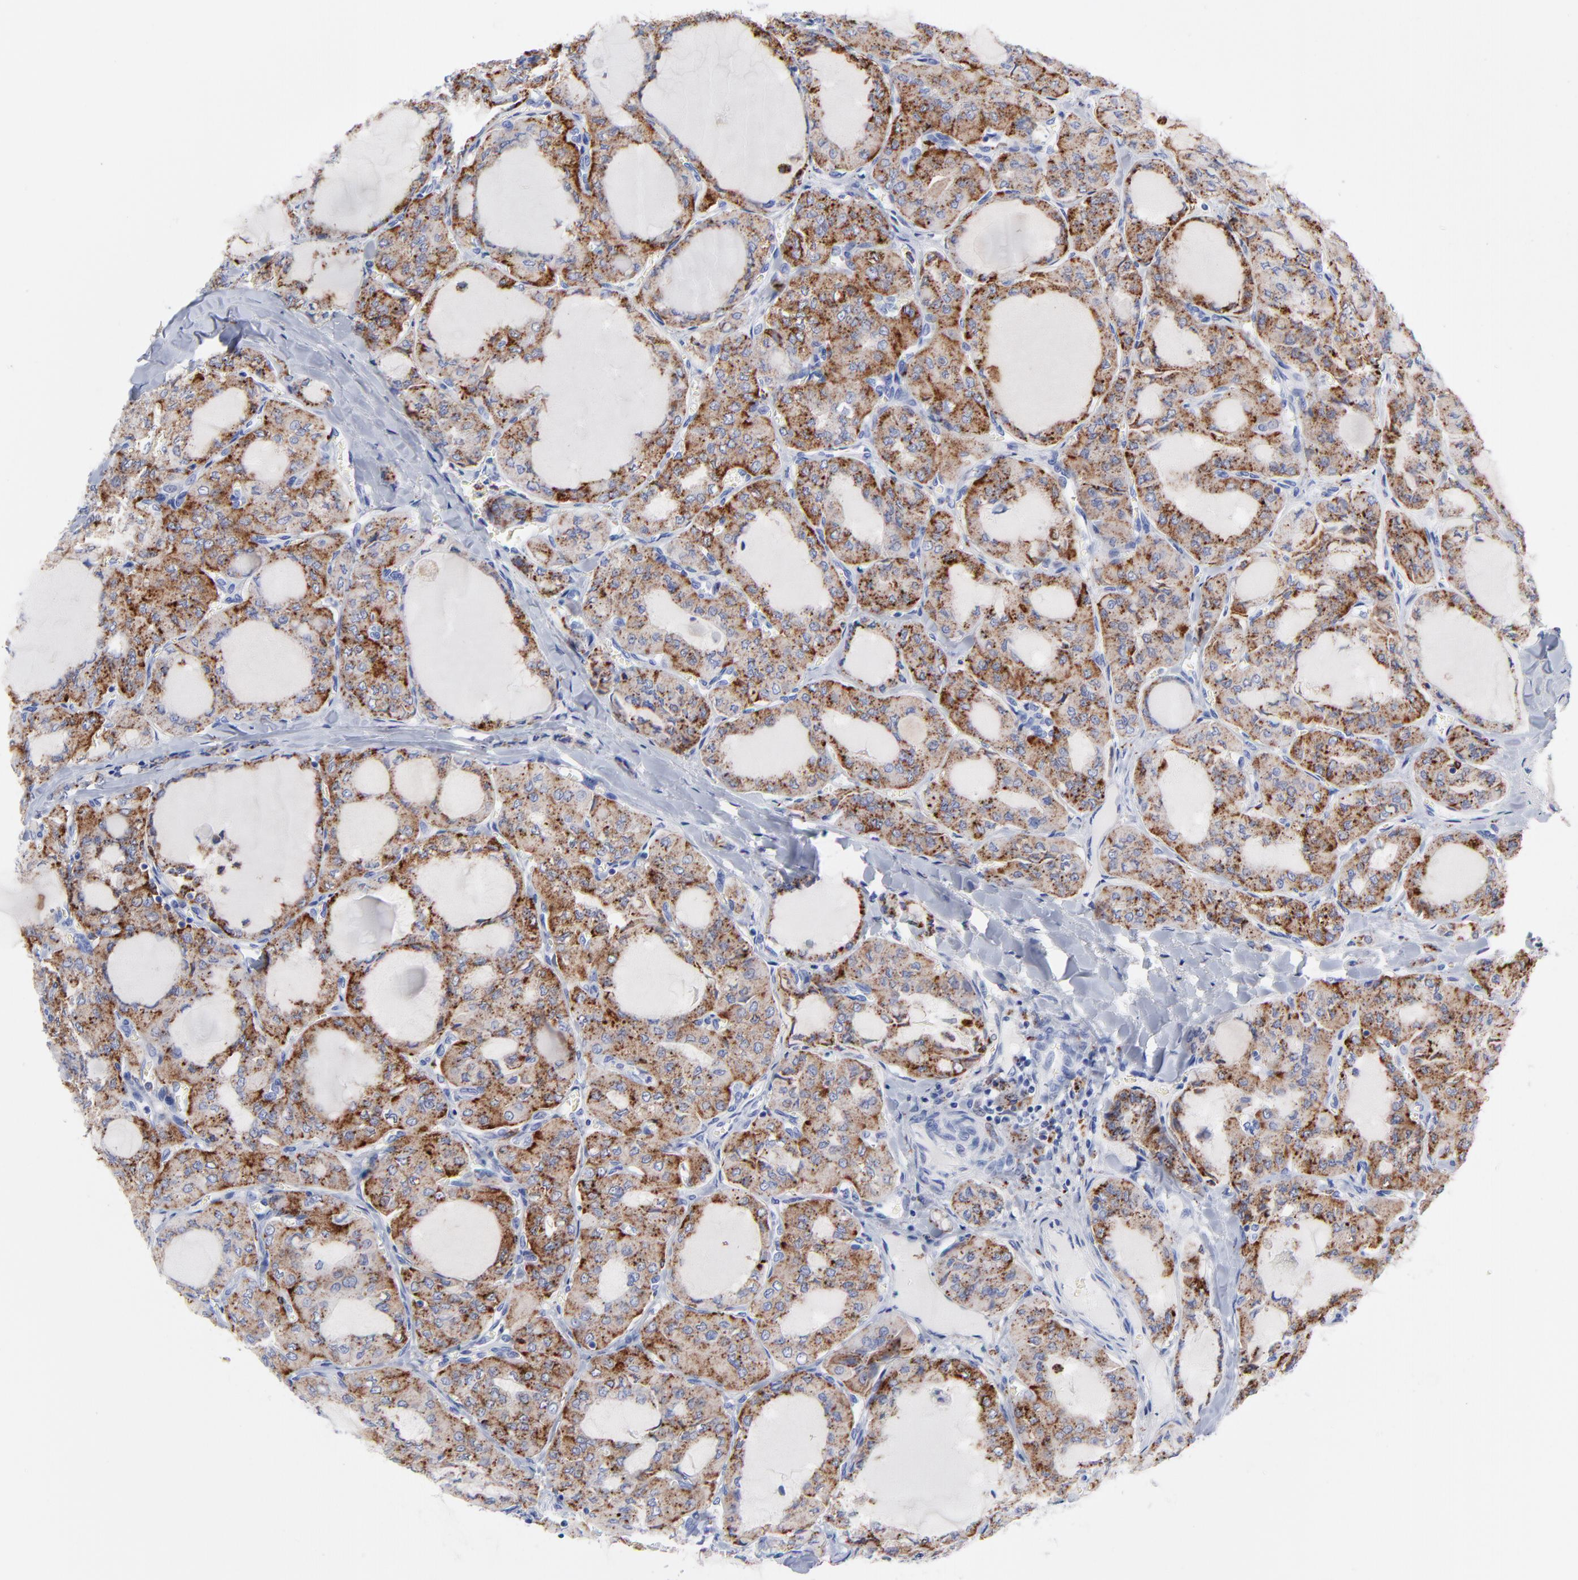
{"staining": {"intensity": "strong", "quantity": ">75%", "location": "cytoplasmic/membranous"}, "tissue": "thyroid cancer", "cell_type": "Tumor cells", "image_type": "cancer", "snomed": [{"axis": "morphology", "description": "Papillary adenocarcinoma, NOS"}, {"axis": "topography", "description": "Thyroid gland"}], "caption": "Immunohistochemistry micrograph of papillary adenocarcinoma (thyroid) stained for a protein (brown), which demonstrates high levels of strong cytoplasmic/membranous staining in approximately >75% of tumor cells.", "gene": "CPVL", "patient": {"sex": "male", "age": 20}}